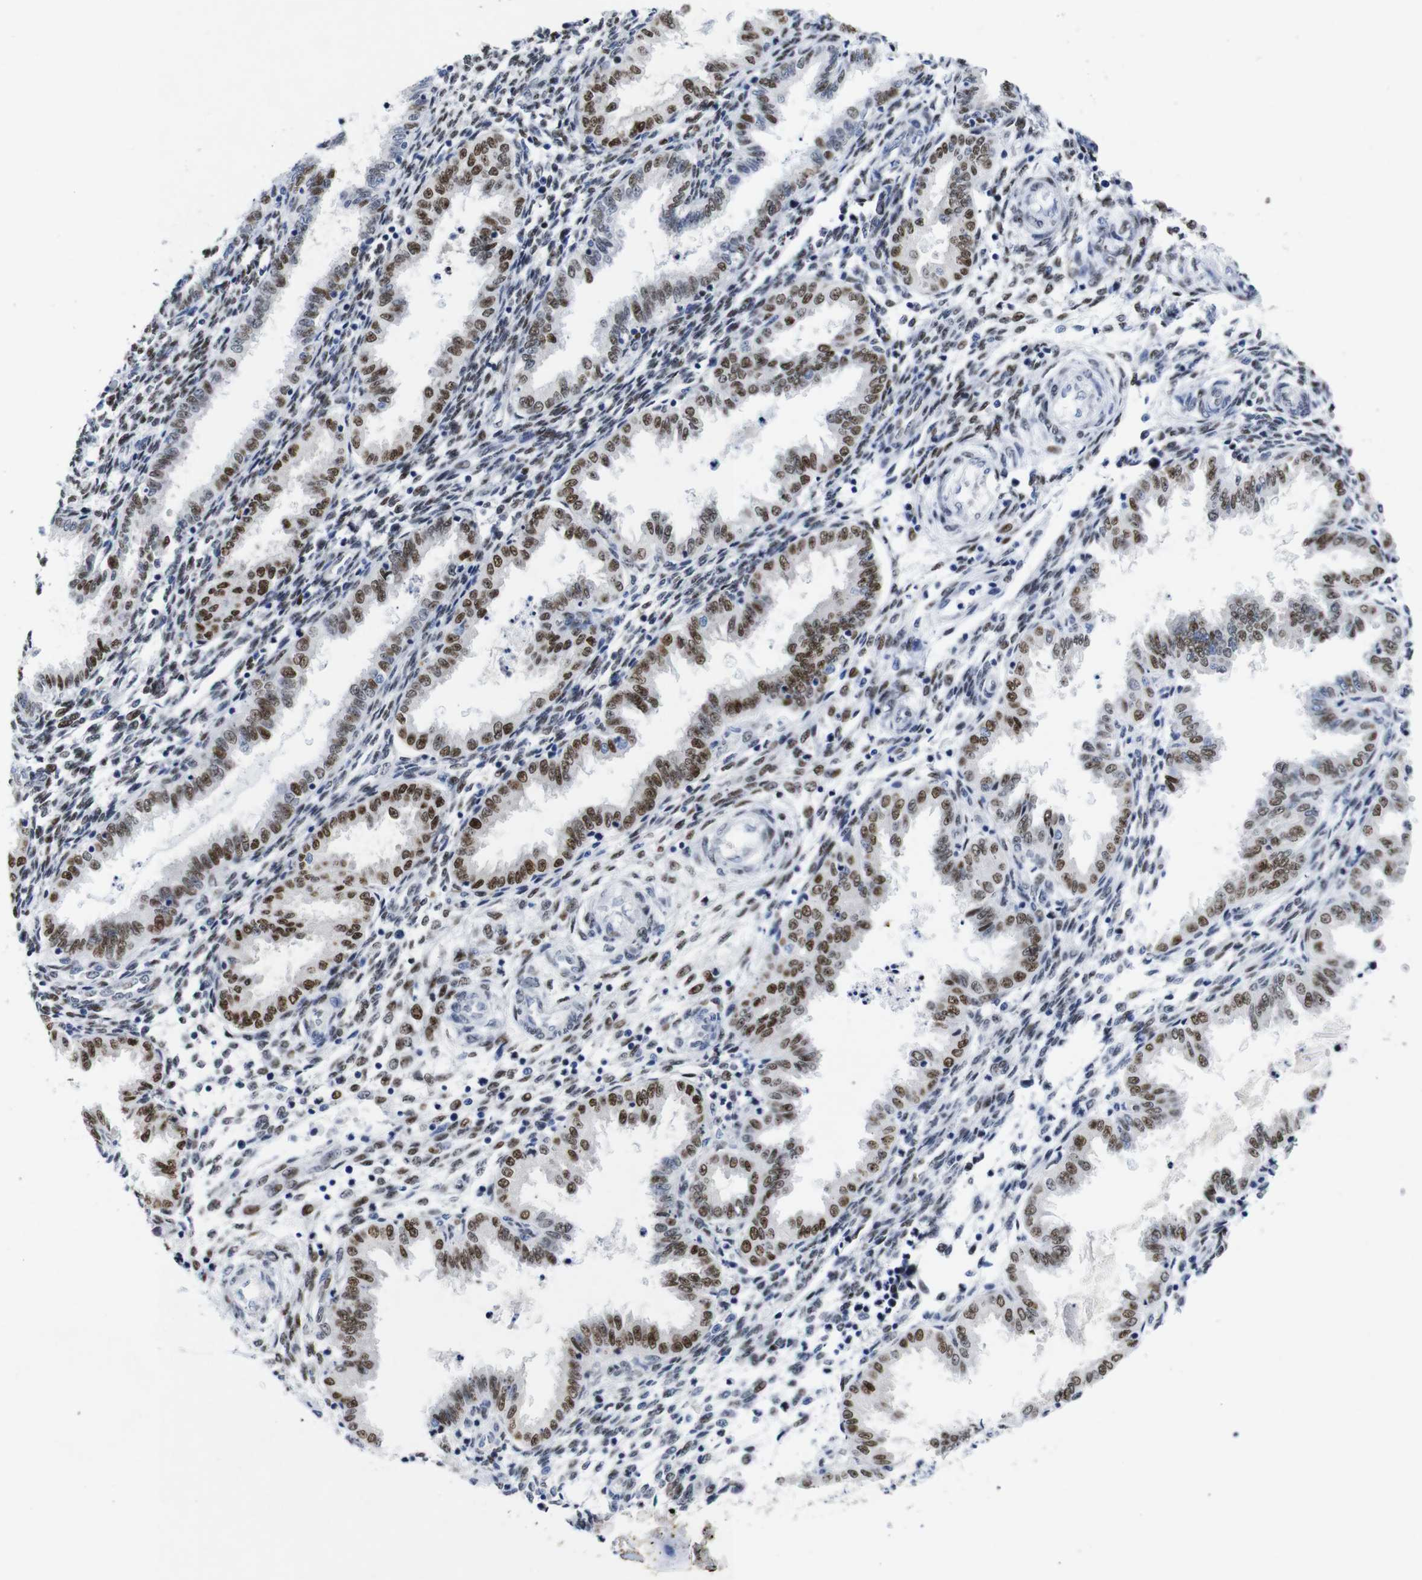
{"staining": {"intensity": "negative", "quantity": "none", "location": "none"}, "tissue": "endometrium", "cell_type": "Cells in endometrial stroma", "image_type": "normal", "snomed": [{"axis": "morphology", "description": "Normal tissue, NOS"}, {"axis": "topography", "description": "Endometrium"}], "caption": "Cells in endometrial stroma show no significant expression in normal endometrium. Nuclei are stained in blue.", "gene": "FOSL2", "patient": {"sex": "female", "age": 33}}